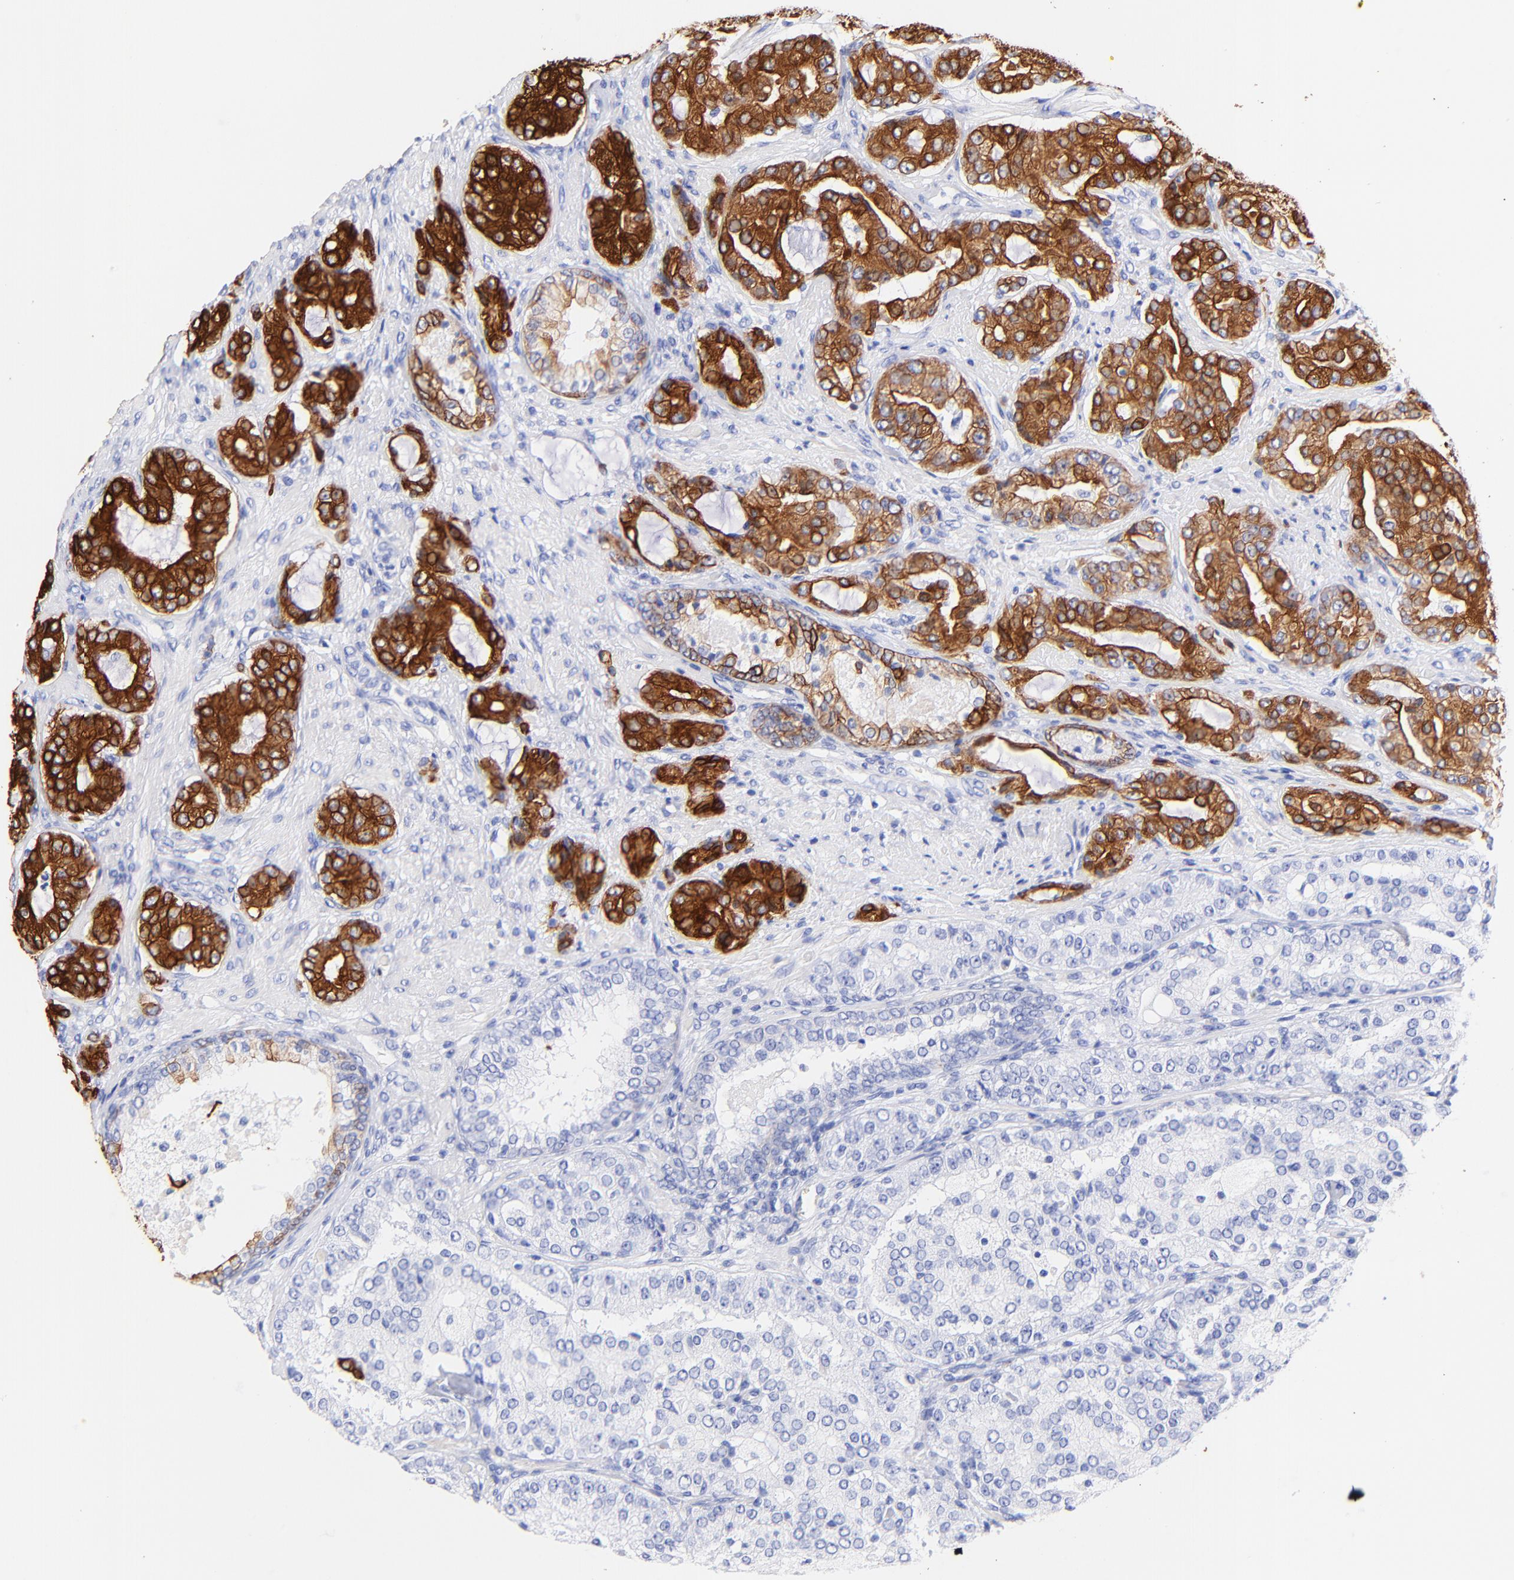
{"staining": {"intensity": "strong", "quantity": "25%-75%", "location": "cytoplasmic/membranous"}, "tissue": "prostate cancer", "cell_type": "Tumor cells", "image_type": "cancer", "snomed": [{"axis": "morphology", "description": "Adenocarcinoma, High grade"}, {"axis": "topography", "description": "Prostate"}], "caption": "Immunohistochemistry (DAB (3,3'-diaminobenzidine)) staining of adenocarcinoma (high-grade) (prostate) shows strong cytoplasmic/membranous protein positivity in approximately 25%-75% of tumor cells.", "gene": "KRT19", "patient": {"sex": "male", "age": 72}}